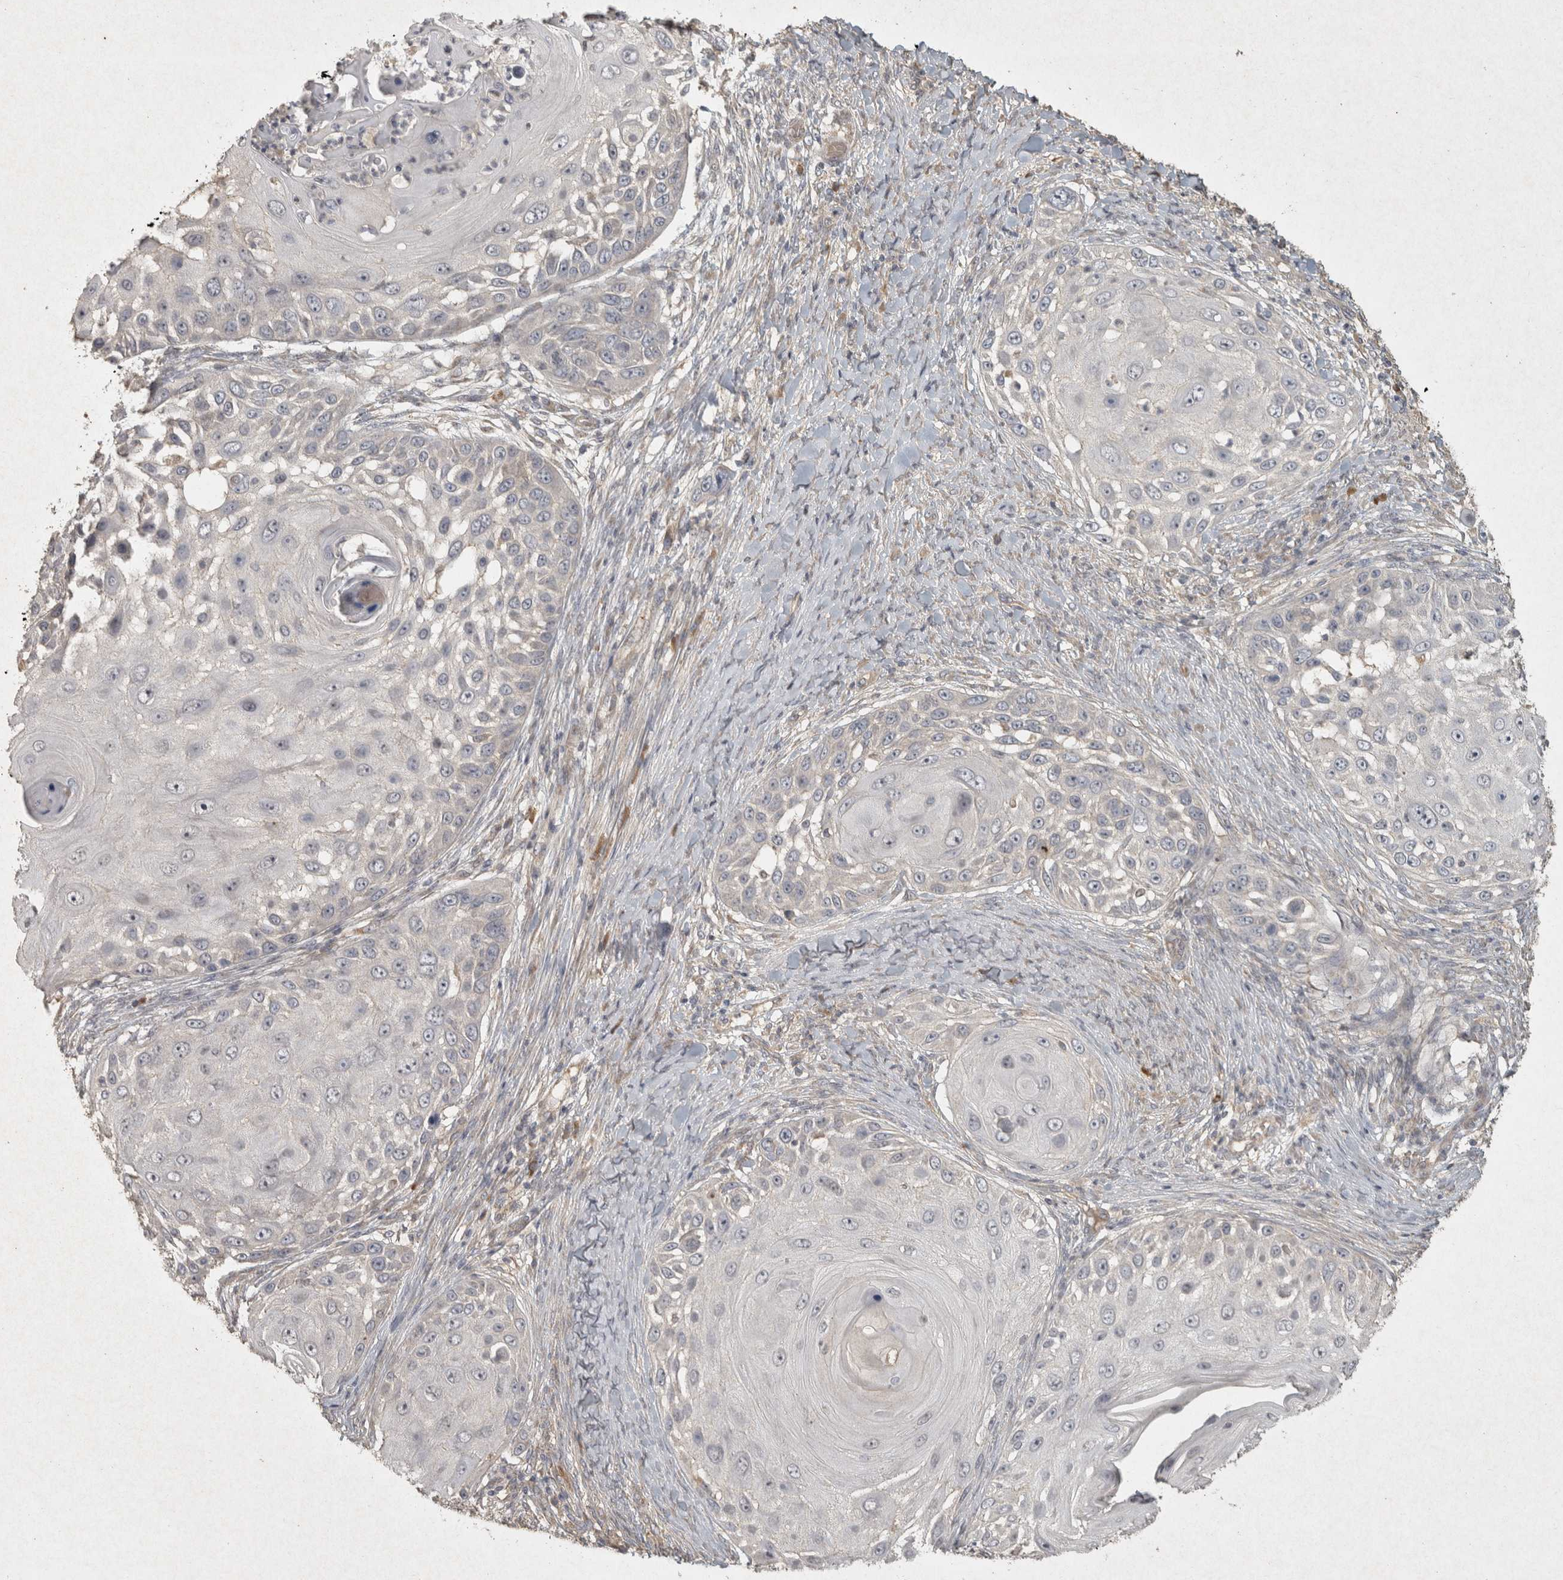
{"staining": {"intensity": "negative", "quantity": "none", "location": "none"}, "tissue": "skin cancer", "cell_type": "Tumor cells", "image_type": "cancer", "snomed": [{"axis": "morphology", "description": "Squamous cell carcinoma, NOS"}, {"axis": "topography", "description": "Skin"}], "caption": "Protein analysis of skin cancer demonstrates no significant staining in tumor cells.", "gene": "OSTN", "patient": {"sex": "female", "age": 44}}